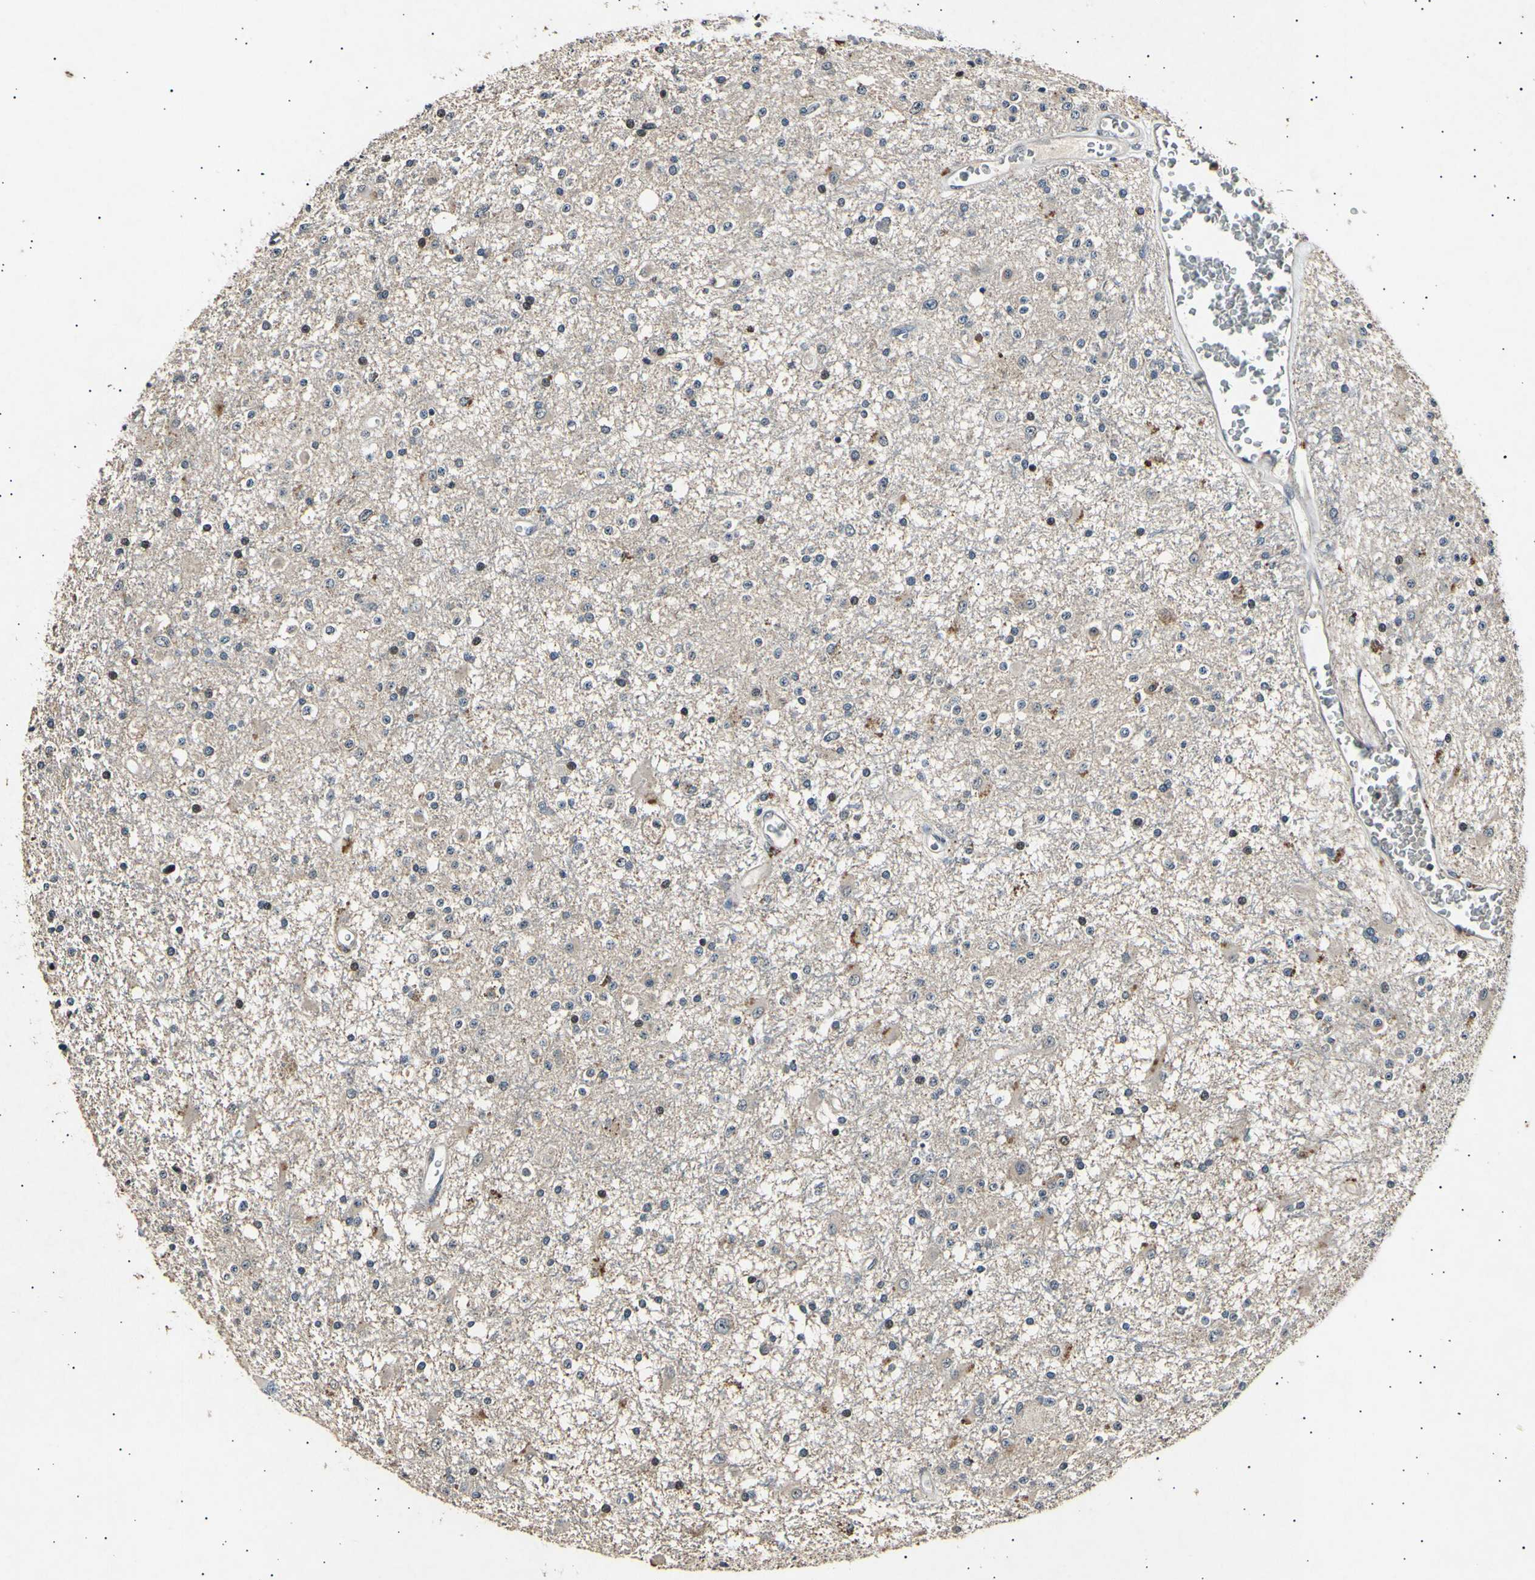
{"staining": {"intensity": "negative", "quantity": "none", "location": "none"}, "tissue": "glioma", "cell_type": "Tumor cells", "image_type": "cancer", "snomed": [{"axis": "morphology", "description": "Glioma, malignant, Low grade"}, {"axis": "topography", "description": "Brain"}], "caption": "This is an IHC histopathology image of malignant low-grade glioma. There is no expression in tumor cells.", "gene": "ADCY3", "patient": {"sex": "male", "age": 58}}